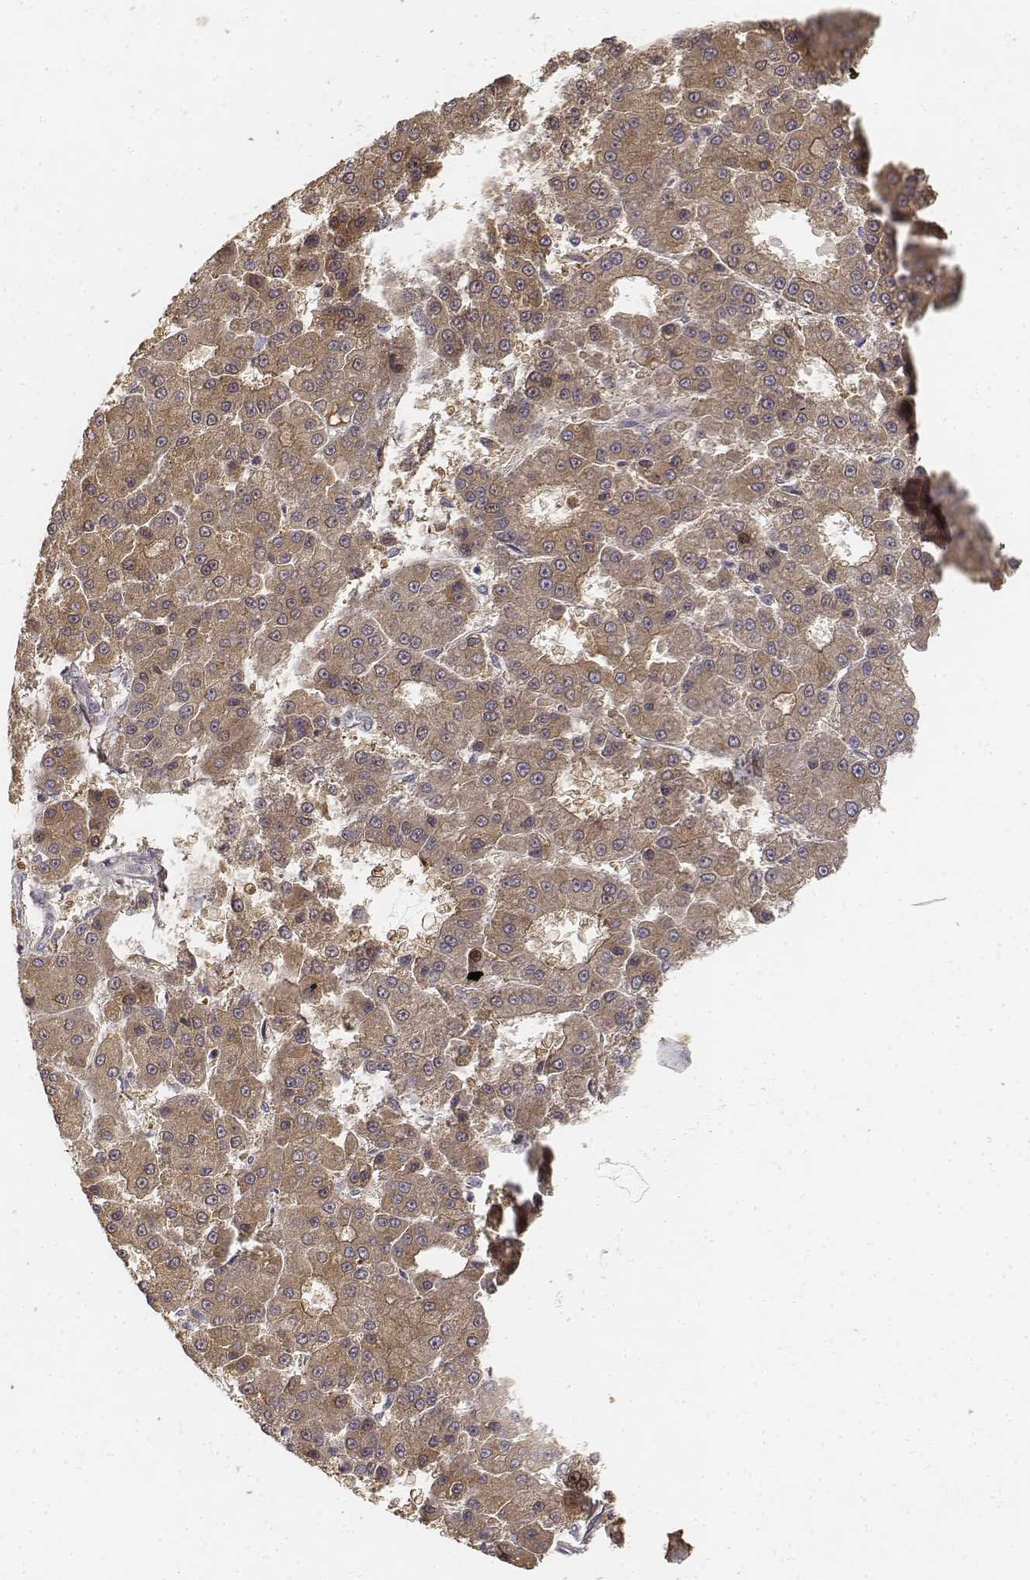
{"staining": {"intensity": "moderate", "quantity": ">75%", "location": "cytoplasmic/membranous"}, "tissue": "liver cancer", "cell_type": "Tumor cells", "image_type": "cancer", "snomed": [{"axis": "morphology", "description": "Carcinoma, Hepatocellular, NOS"}, {"axis": "topography", "description": "Liver"}], "caption": "DAB immunohistochemical staining of human hepatocellular carcinoma (liver) displays moderate cytoplasmic/membranous protein staining in about >75% of tumor cells.", "gene": "FBXO21", "patient": {"sex": "male", "age": 70}}